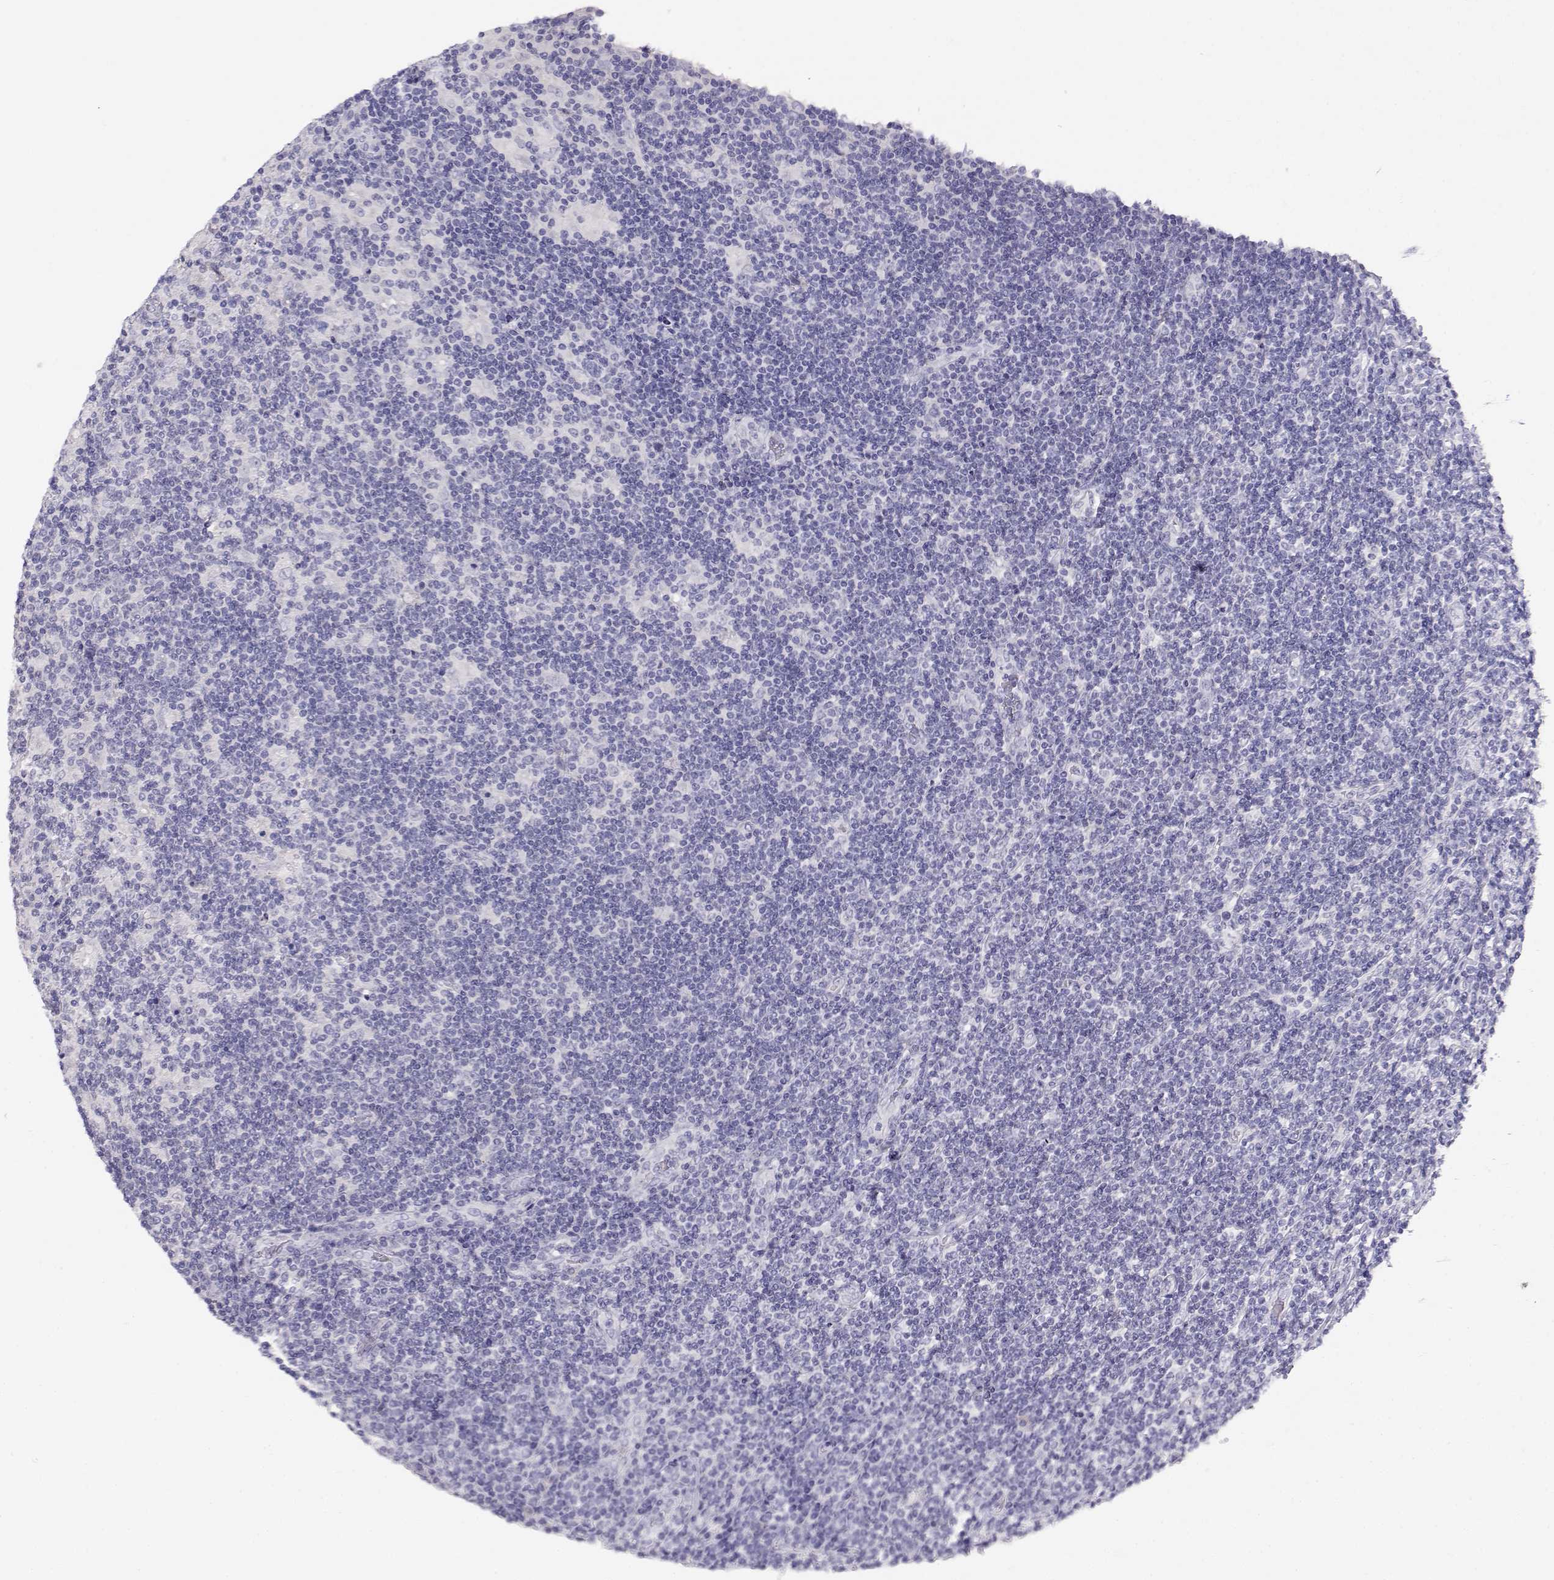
{"staining": {"intensity": "negative", "quantity": "none", "location": "none"}, "tissue": "lymphoma", "cell_type": "Tumor cells", "image_type": "cancer", "snomed": [{"axis": "morphology", "description": "Hodgkin's disease, NOS"}, {"axis": "topography", "description": "Lymph node"}], "caption": "The IHC photomicrograph has no significant staining in tumor cells of lymphoma tissue.", "gene": "GPR174", "patient": {"sex": "male", "age": 40}}